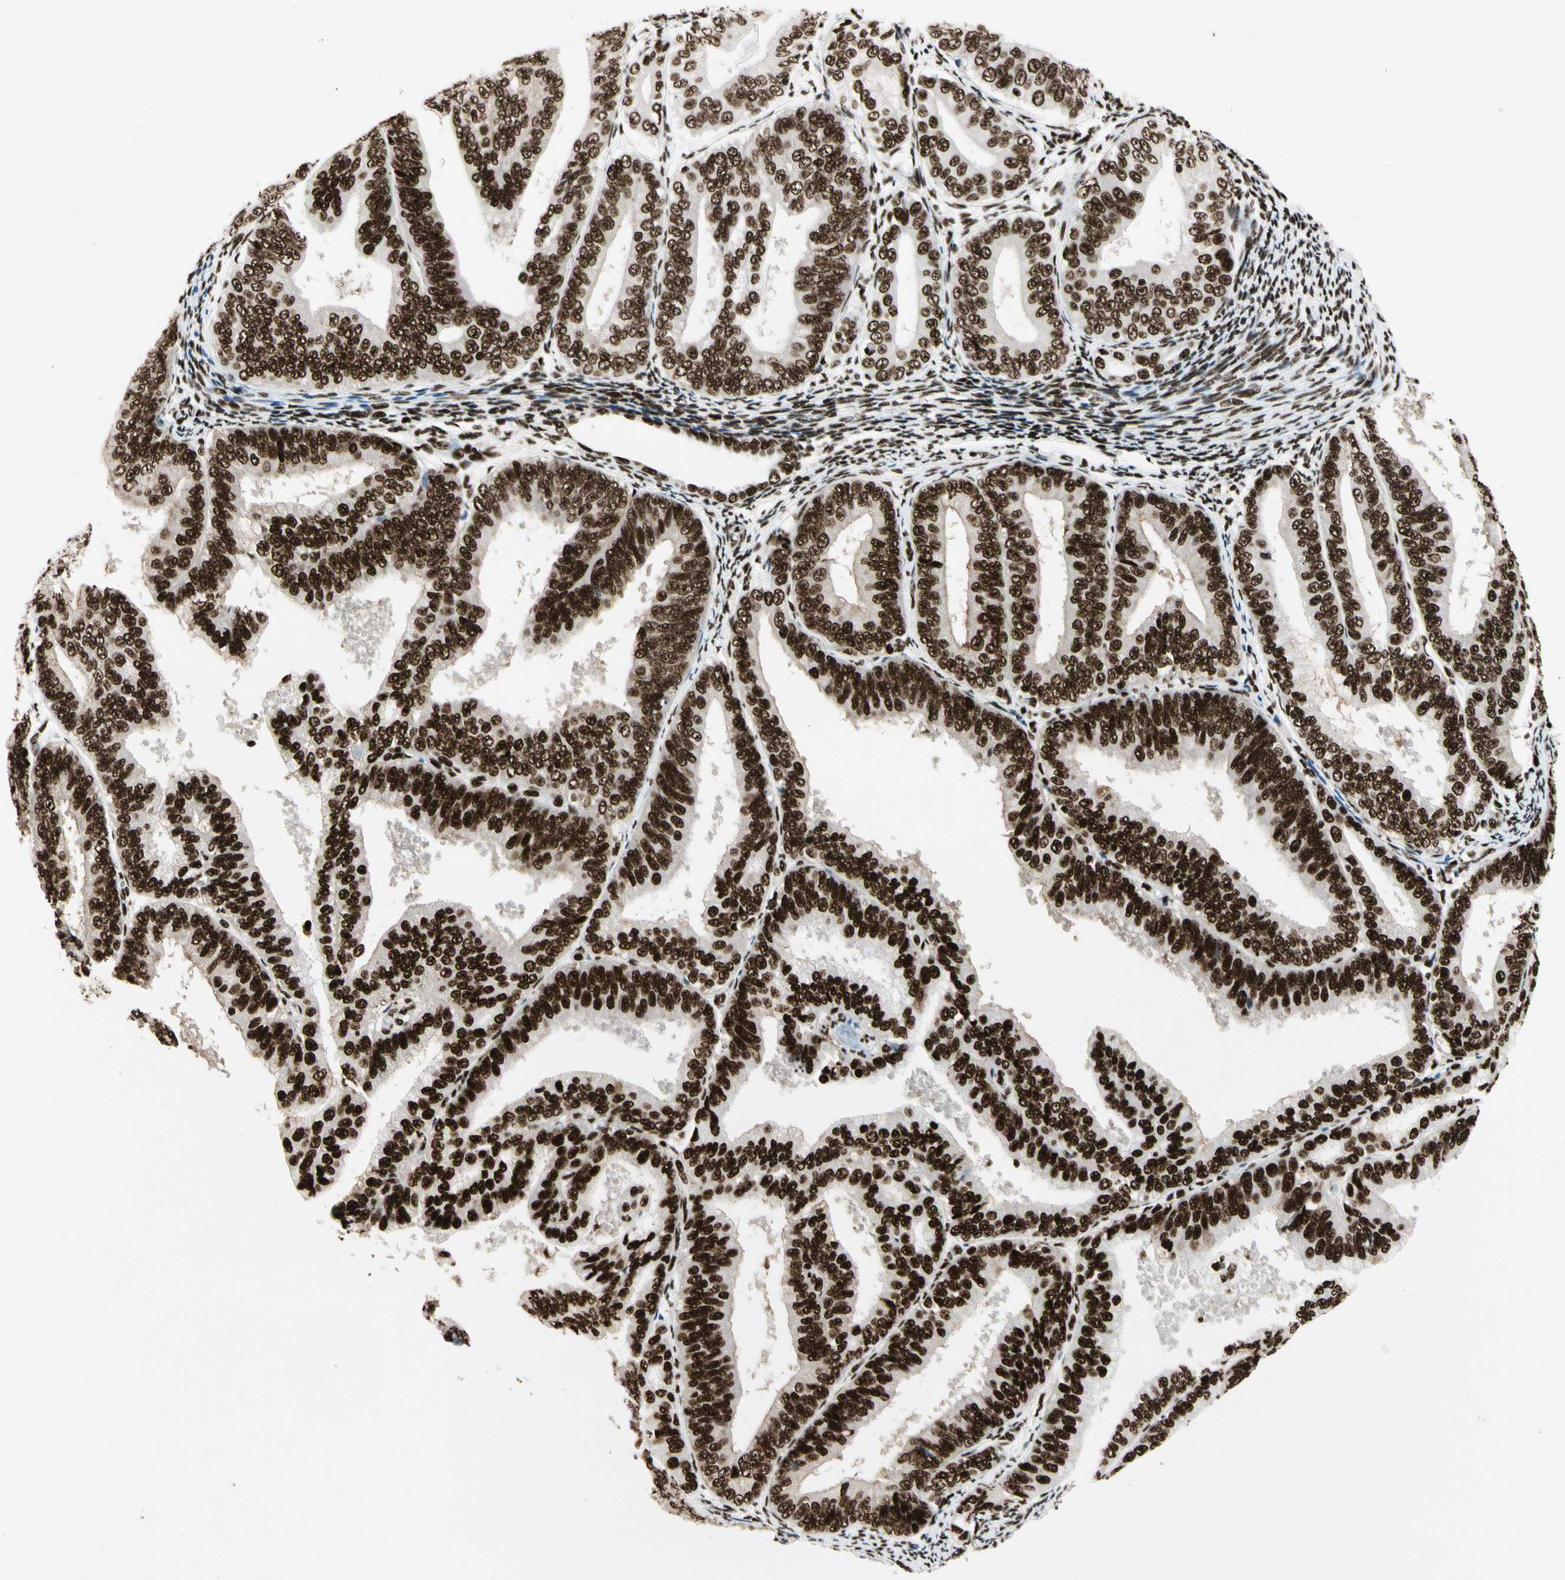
{"staining": {"intensity": "strong", "quantity": ">75%", "location": "cytoplasmic/membranous,nuclear"}, "tissue": "endometrial cancer", "cell_type": "Tumor cells", "image_type": "cancer", "snomed": [{"axis": "morphology", "description": "Adenocarcinoma, NOS"}, {"axis": "topography", "description": "Endometrium"}], "caption": "Protein staining by immunohistochemistry (IHC) reveals strong cytoplasmic/membranous and nuclear staining in about >75% of tumor cells in endometrial adenocarcinoma.", "gene": "CCAR1", "patient": {"sex": "female", "age": 63}}